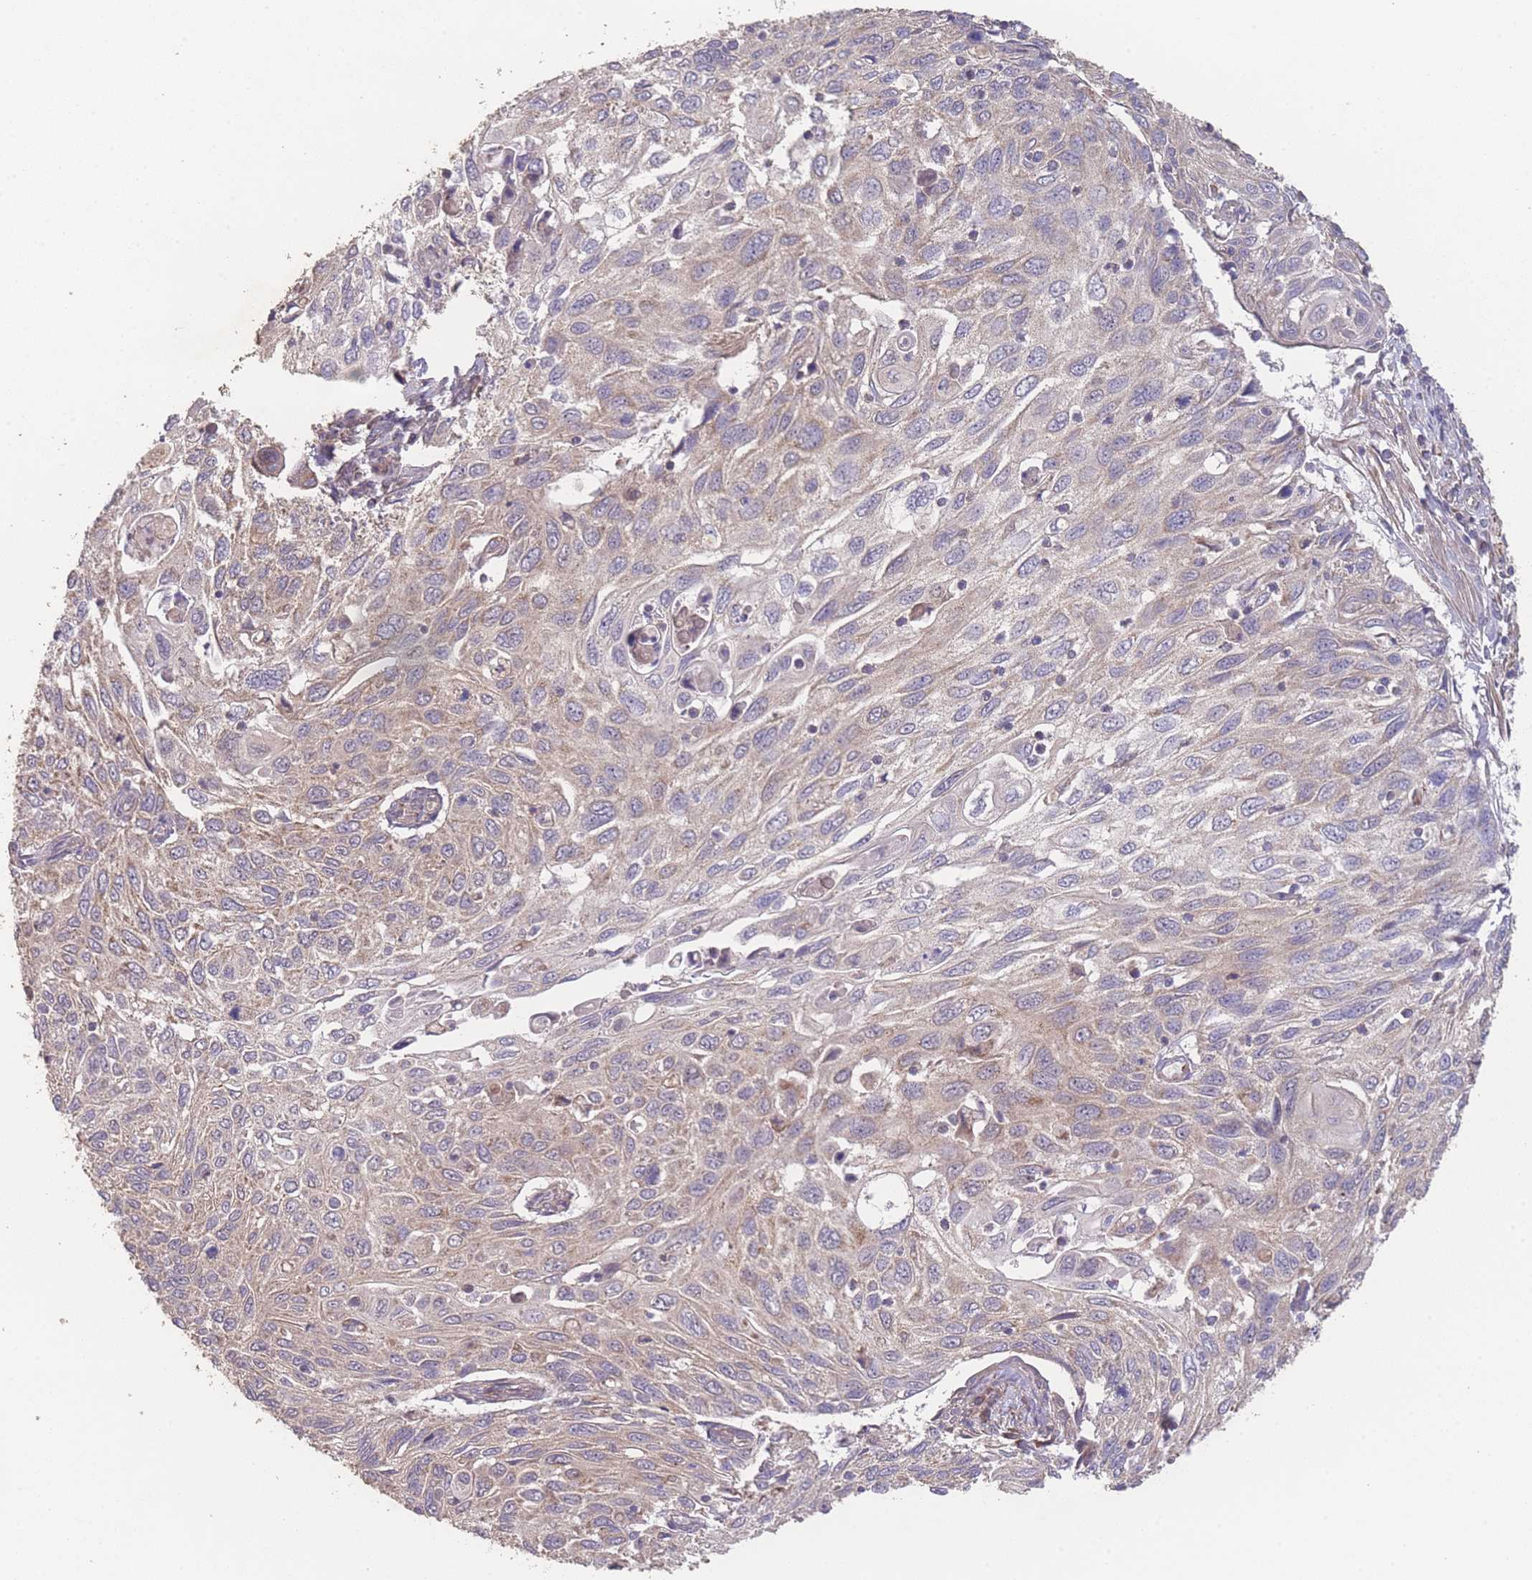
{"staining": {"intensity": "weak", "quantity": "25%-75%", "location": "cytoplasmic/membranous"}, "tissue": "cervical cancer", "cell_type": "Tumor cells", "image_type": "cancer", "snomed": [{"axis": "morphology", "description": "Squamous cell carcinoma, NOS"}, {"axis": "topography", "description": "Cervix"}], "caption": "Weak cytoplasmic/membranous expression is appreciated in approximately 25%-75% of tumor cells in squamous cell carcinoma (cervical).", "gene": "PXMP4", "patient": {"sex": "female", "age": 70}}